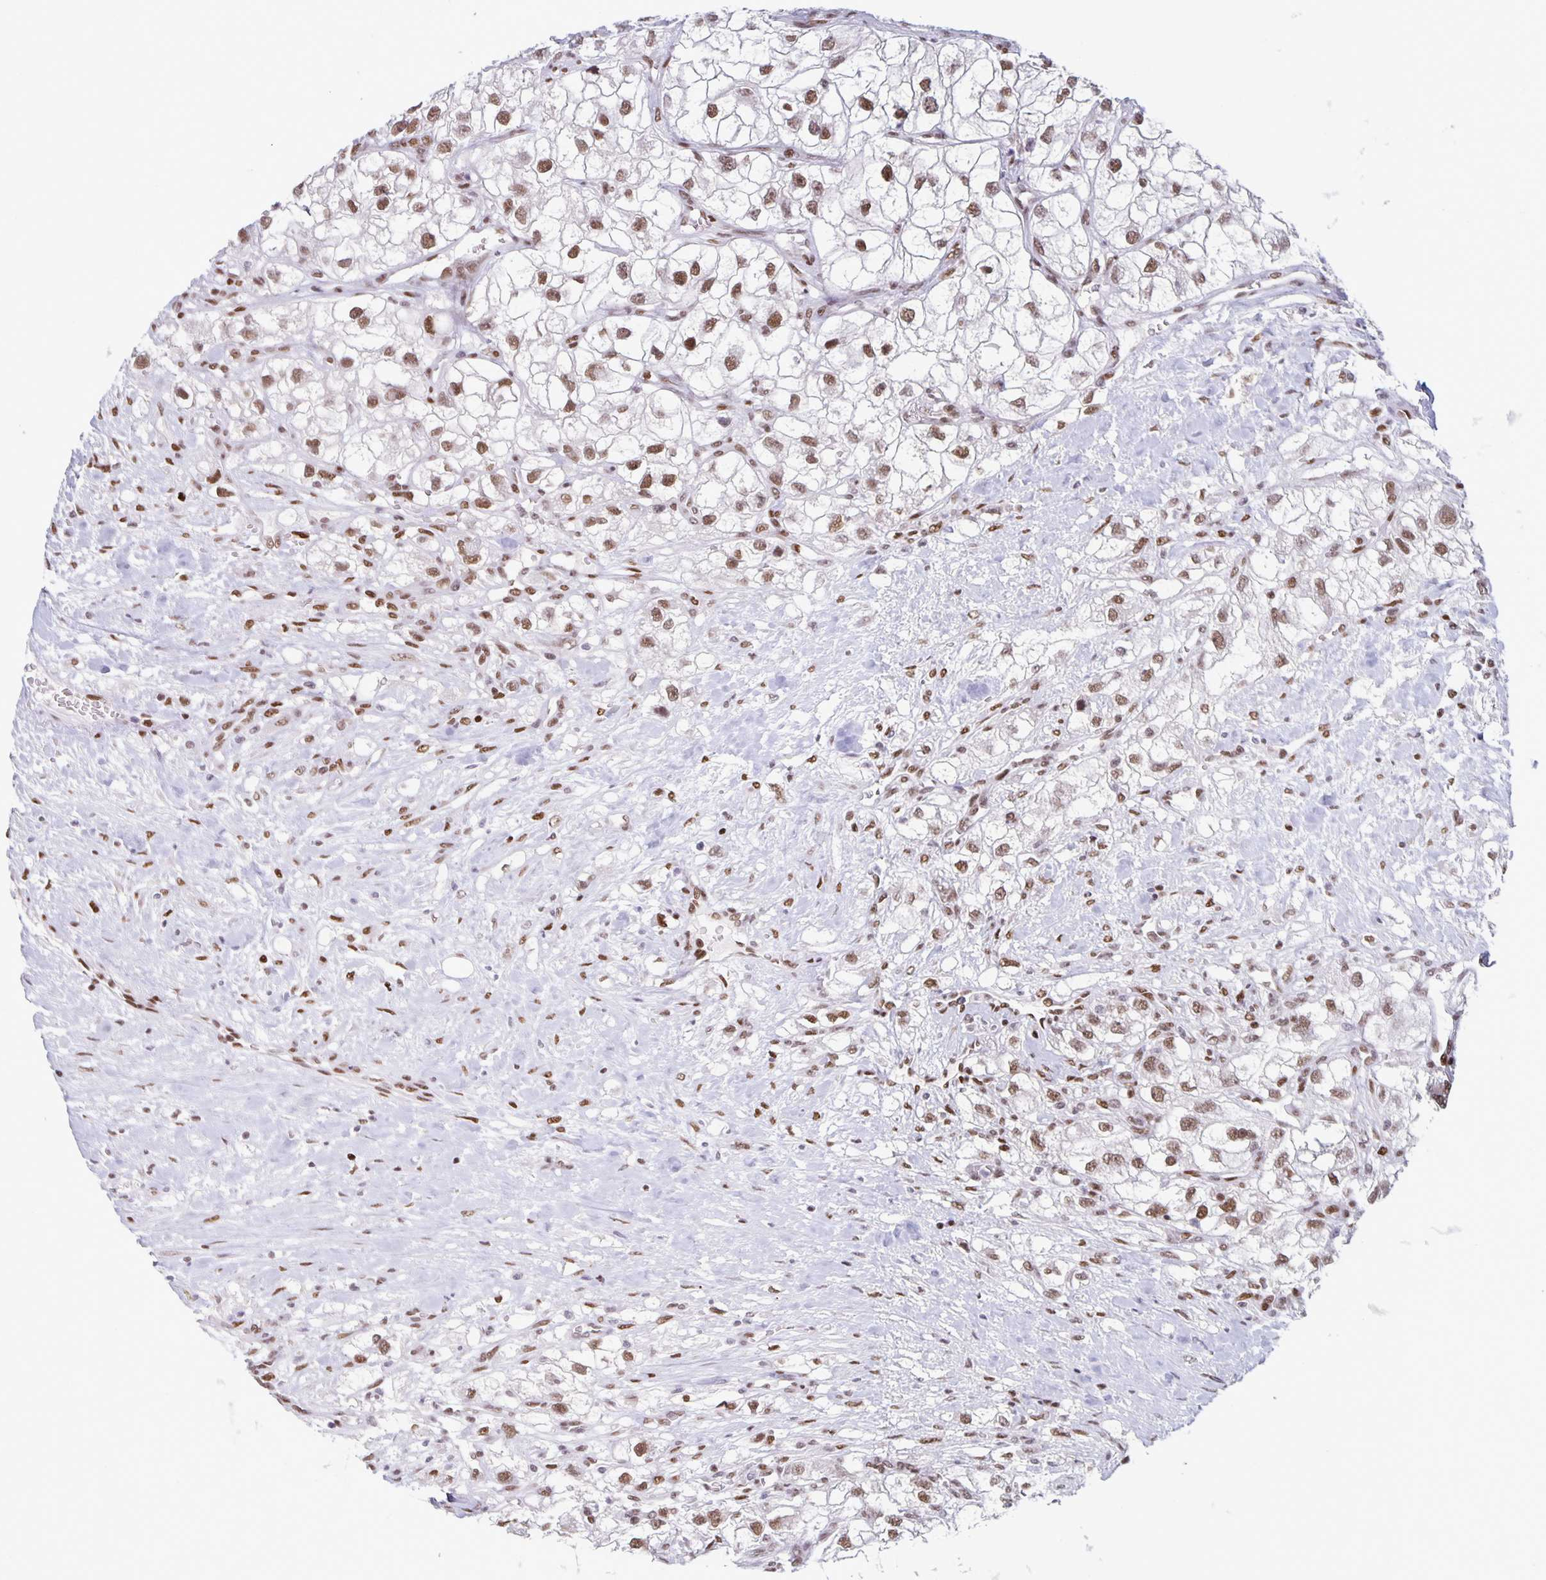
{"staining": {"intensity": "moderate", "quantity": ">75%", "location": "nuclear"}, "tissue": "renal cancer", "cell_type": "Tumor cells", "image_type": "cancer", "snomed": [{"axis": "morphology", "description": "Adenocarcinoma, NOS"}, {"axis": "topography", "description": "Kidney"}], "caption": "Adenocarcinoma (renal) tissue shows moderate nuclear expression in about >75% of tumor cells, visualized by immunohistochemistry. (Brightfield microscopy of DAB IHC at high magnification).", "gene": "JUND", "patient": {"sex": "male", "age": 59}}